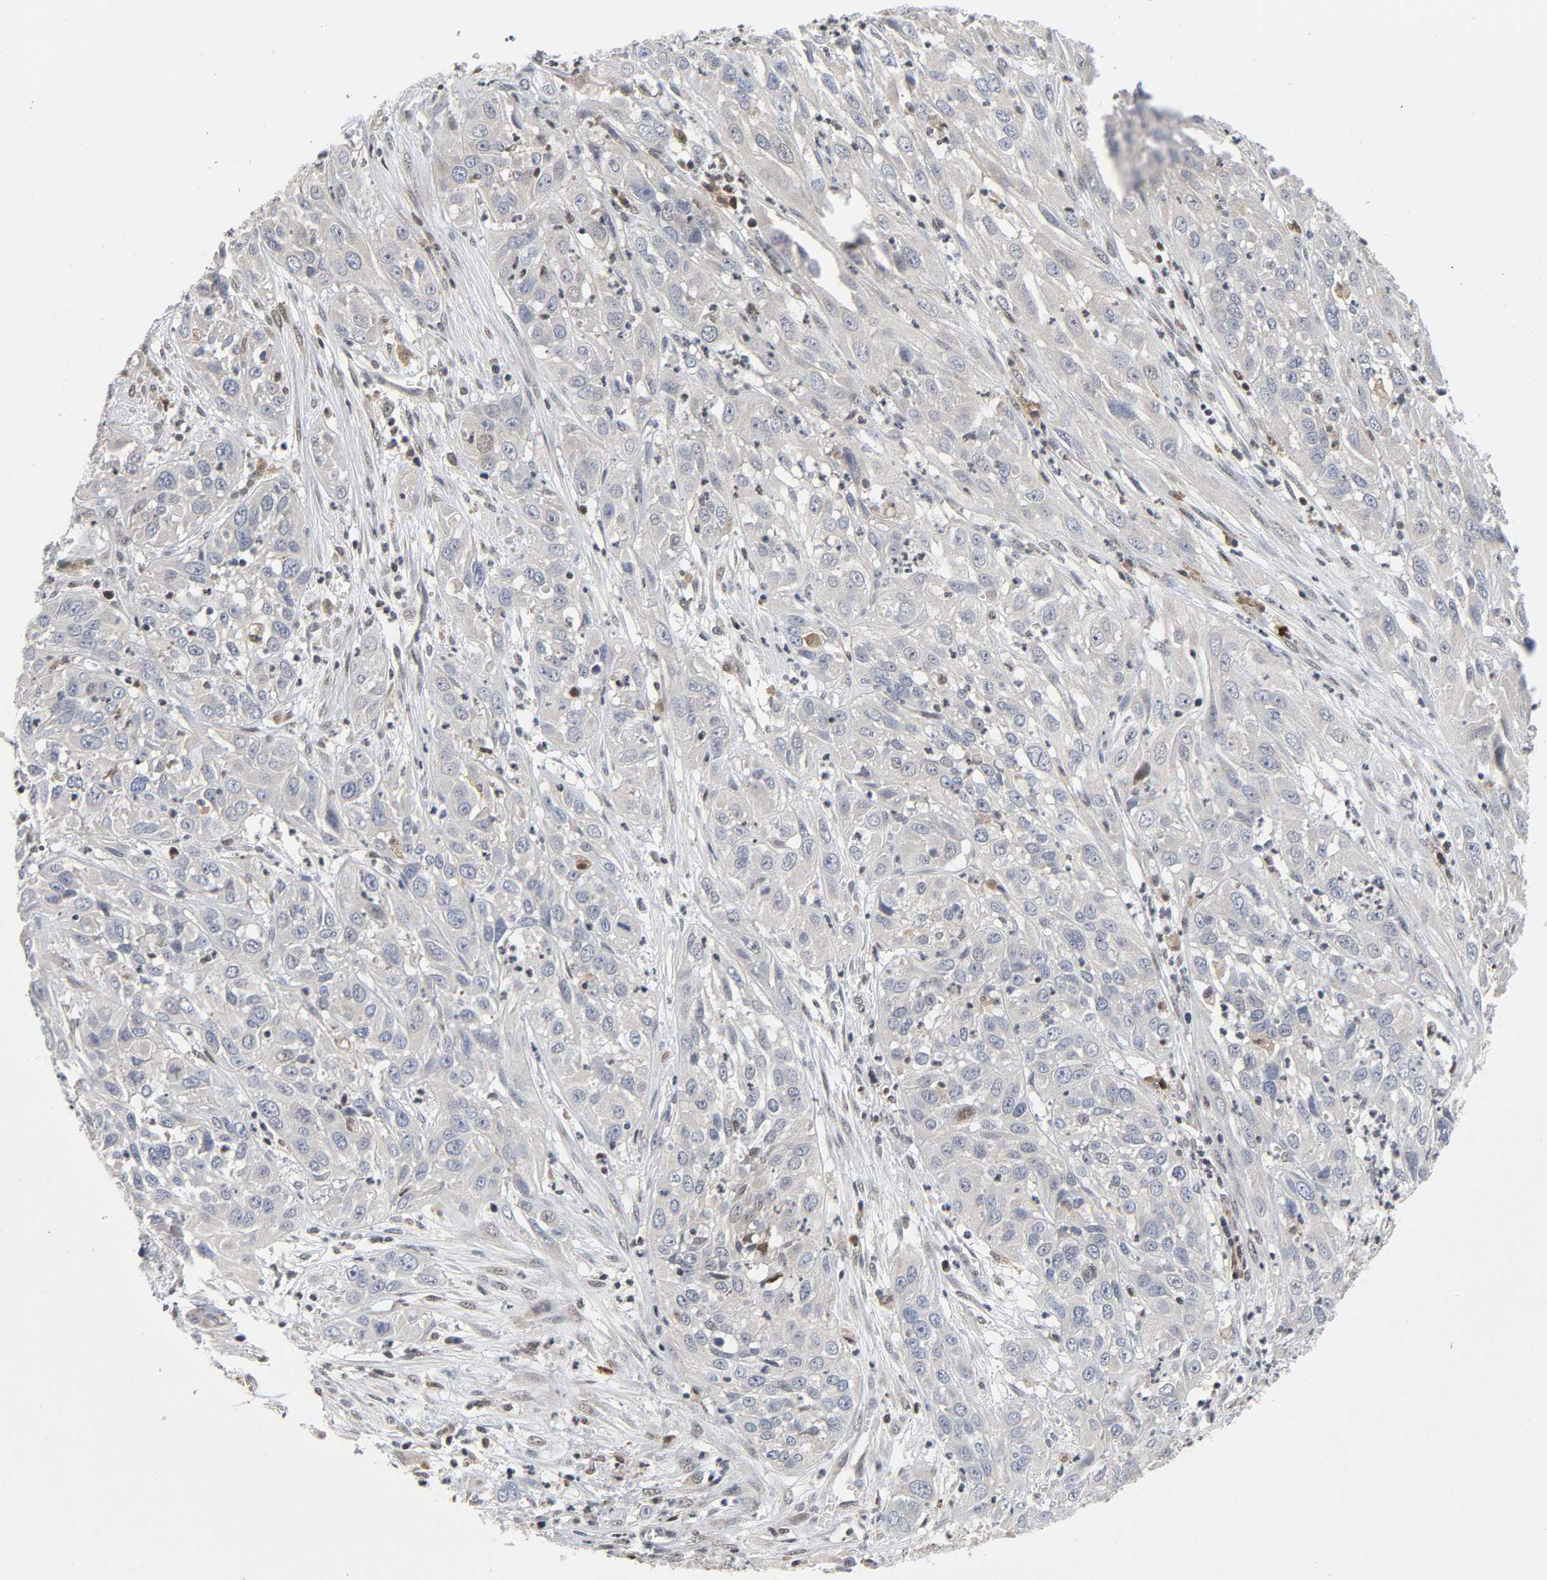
{"staining": {"intensity": "negative", "quantity": "none", "location": "none"}, "tissue": "cervical cancer", "cell_type": "Tumor cells", "image_type": "cancer", "snomed": [{"axis": "morphology", "description": "Squamous cell carcinoma, NOS"}, {"axis": "topography", "description": "Cervix"}], "caption": "Tumor cells are negative for protein expression in human squamous cell carcinoma (cervical). (IHC, brightfield microscopy, high magnification).", "gene": "KAT2B", "patient": {"sex": "female", "age": 32}}